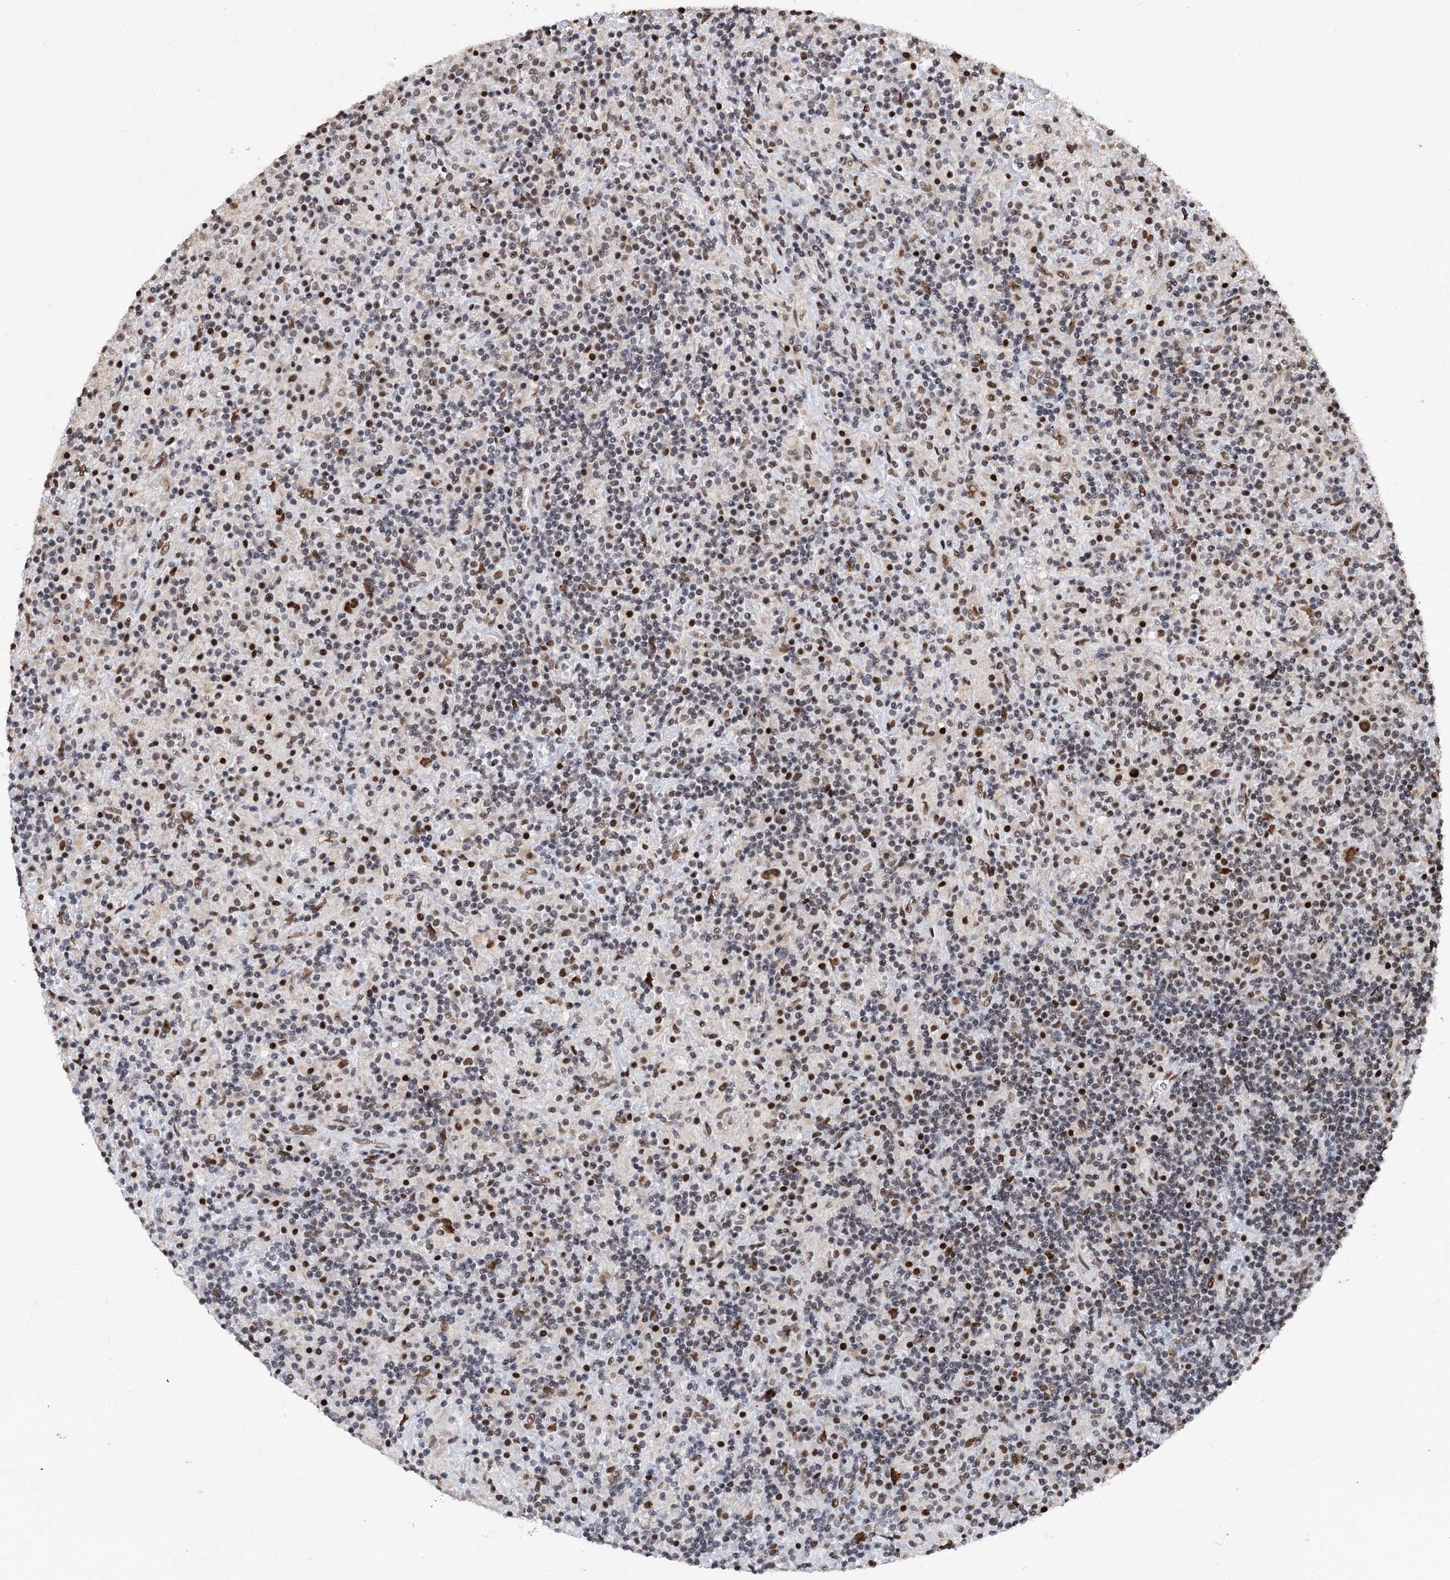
{"staining": {"intensity": "moderate", "quantity": ">75%", "location": "nuclear"}, "tissue": "lymphoma", "cell_type": "Tumor cells", "image_type": "cancer", "snomed": [{"axis": "morphology", "description": "Hodgkin's disease, NOS"}, {"axis": "topography", "description": "Lymph node"}], "caption": "Brown immunohistochemical staining in human Hodgkin's disease exhibits moderate nuclear staining in about >75% of tumor cells.", "gene": "MATR3", "patient": {"sex": "male", "age": 70}}